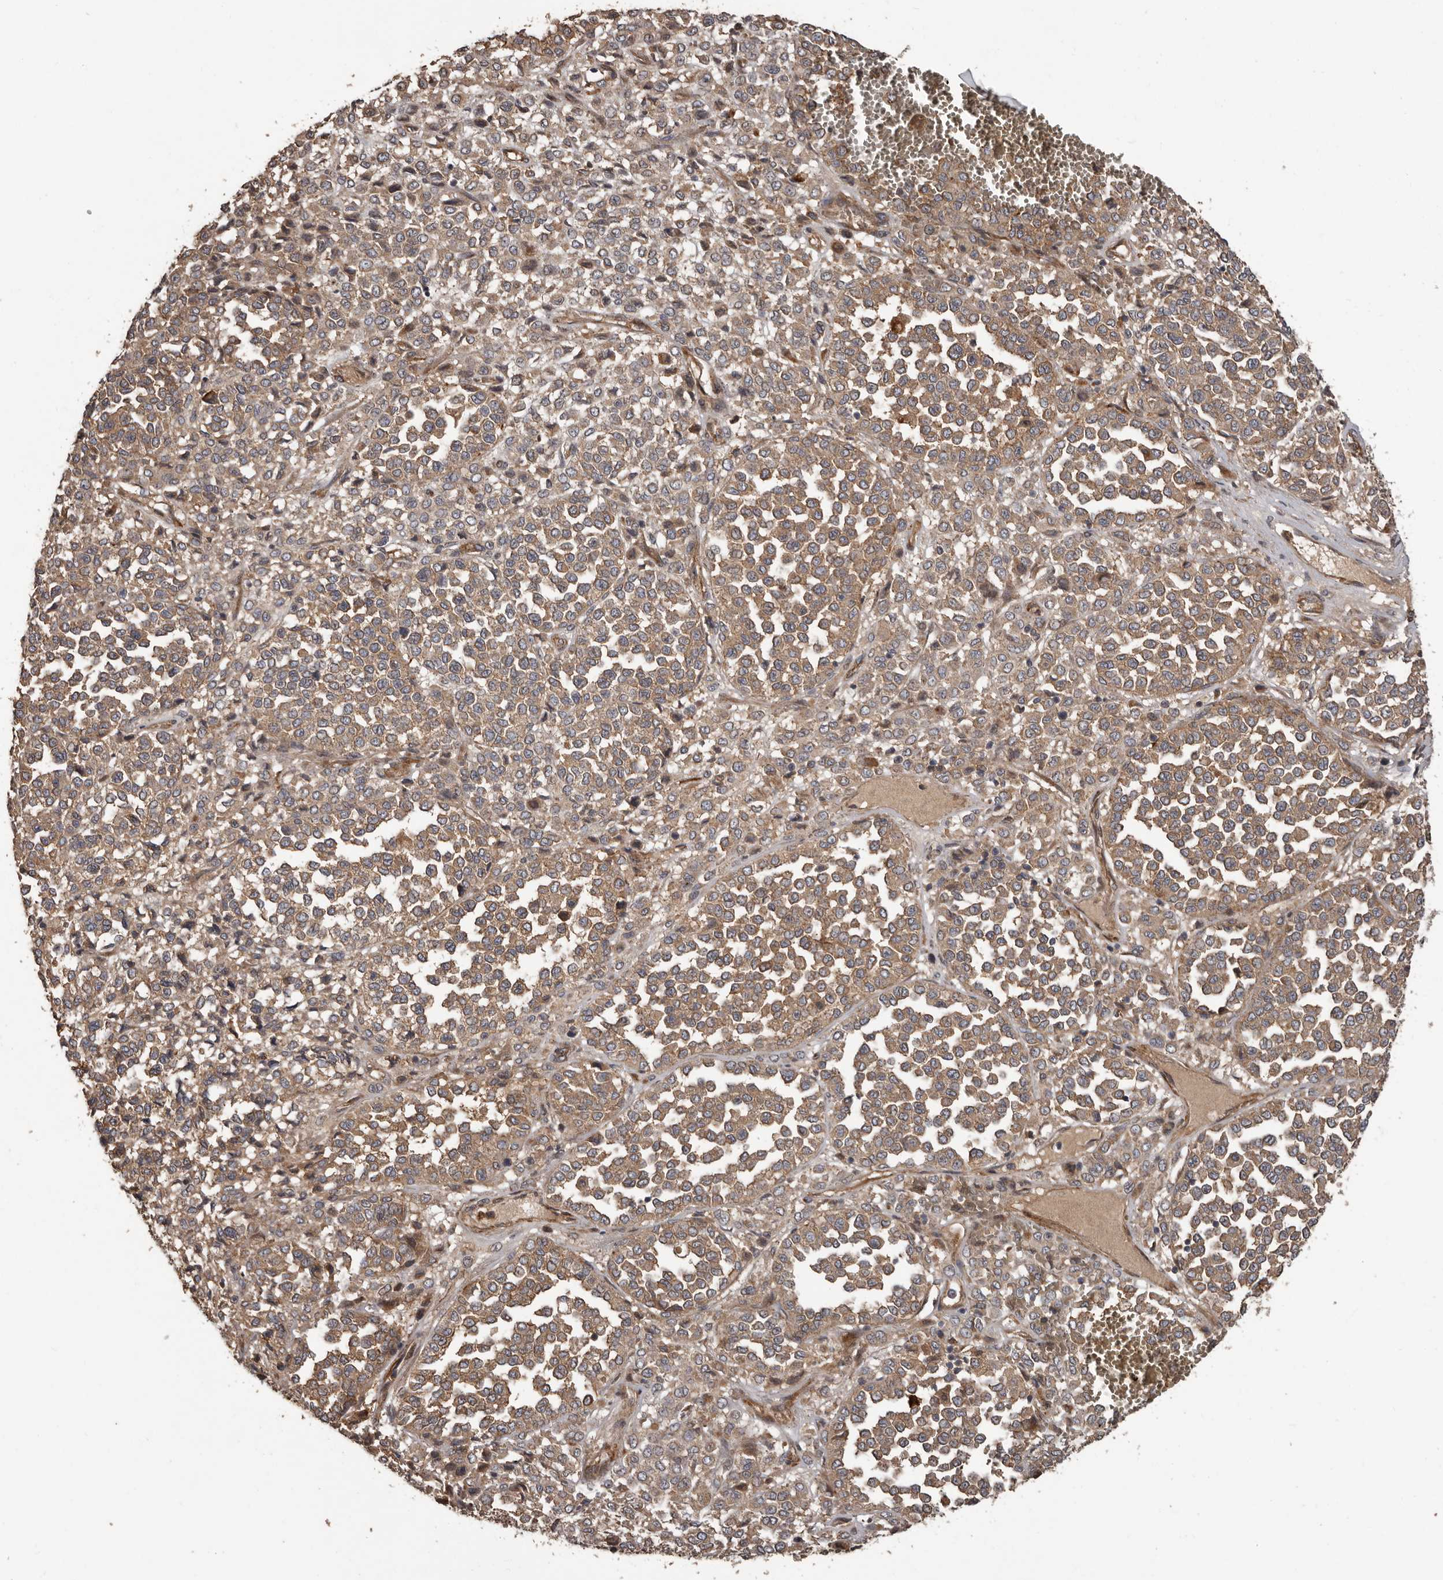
{"staining": {"intensity": "moderate", "quantity": ">75%", "location": "cytoplasmic/membranous"}, "tissue": "melanoma", "cell_type": "Tumor cells", "image_type": "cancer", "snomed": [{"axis": "morphology", "description": "Malignant melanoma, Metastatic site"}, {"axis": "topography", "description": "Pancreas"}], "caption": "Protein expression analysis of melanoma demonstrates moderate cytoplasmic/membranous expression in about >75% of tumor cells.", "gene": "ARHGEF5", "patient": {"sex": "female", "age": 30}}